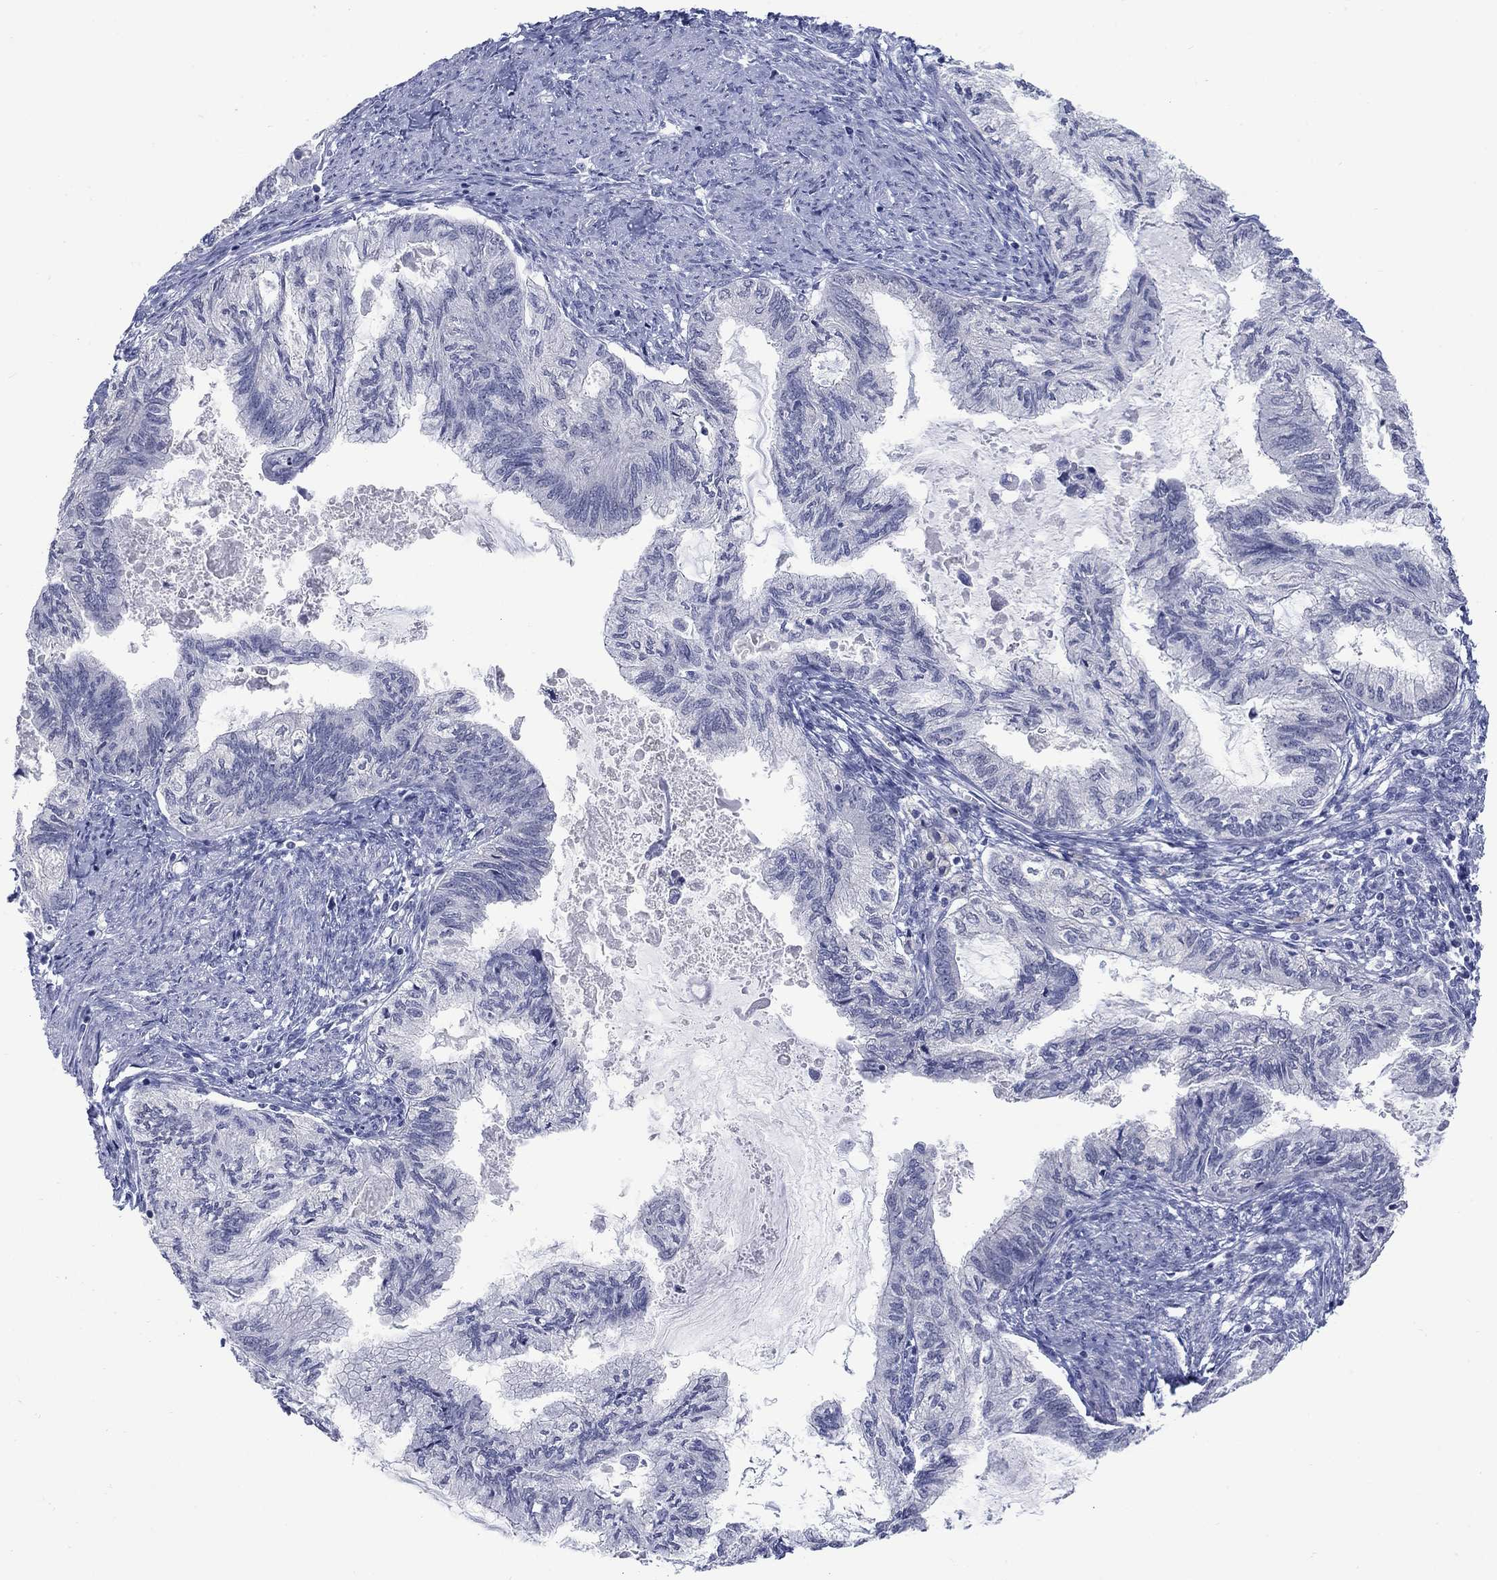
{"staining": {"intensity": "negative", "quantity": "none", "location": "none"}, "tissue": "endometrial cancer", "cell_type": "Tumor cells", "image_type": "cancer", "snomed": [{"axis": "morphology", "description": "Adenocarcinoma, NOS"}, {"axis": "topography", "description": "Endometrium"}], "caption": "The immunohistochemistry (IHC) histopathology image has no significant staining in tumor cells of adenocarcinoma (endometrial) tissue. Brightfield microscopy of immunohistochemistry stained with DAB (brown) and hematoxylin (blue), captured at high magnification.", "gene": "ATP6V1G2", "patient": {"sex": "female", "age": 86}}